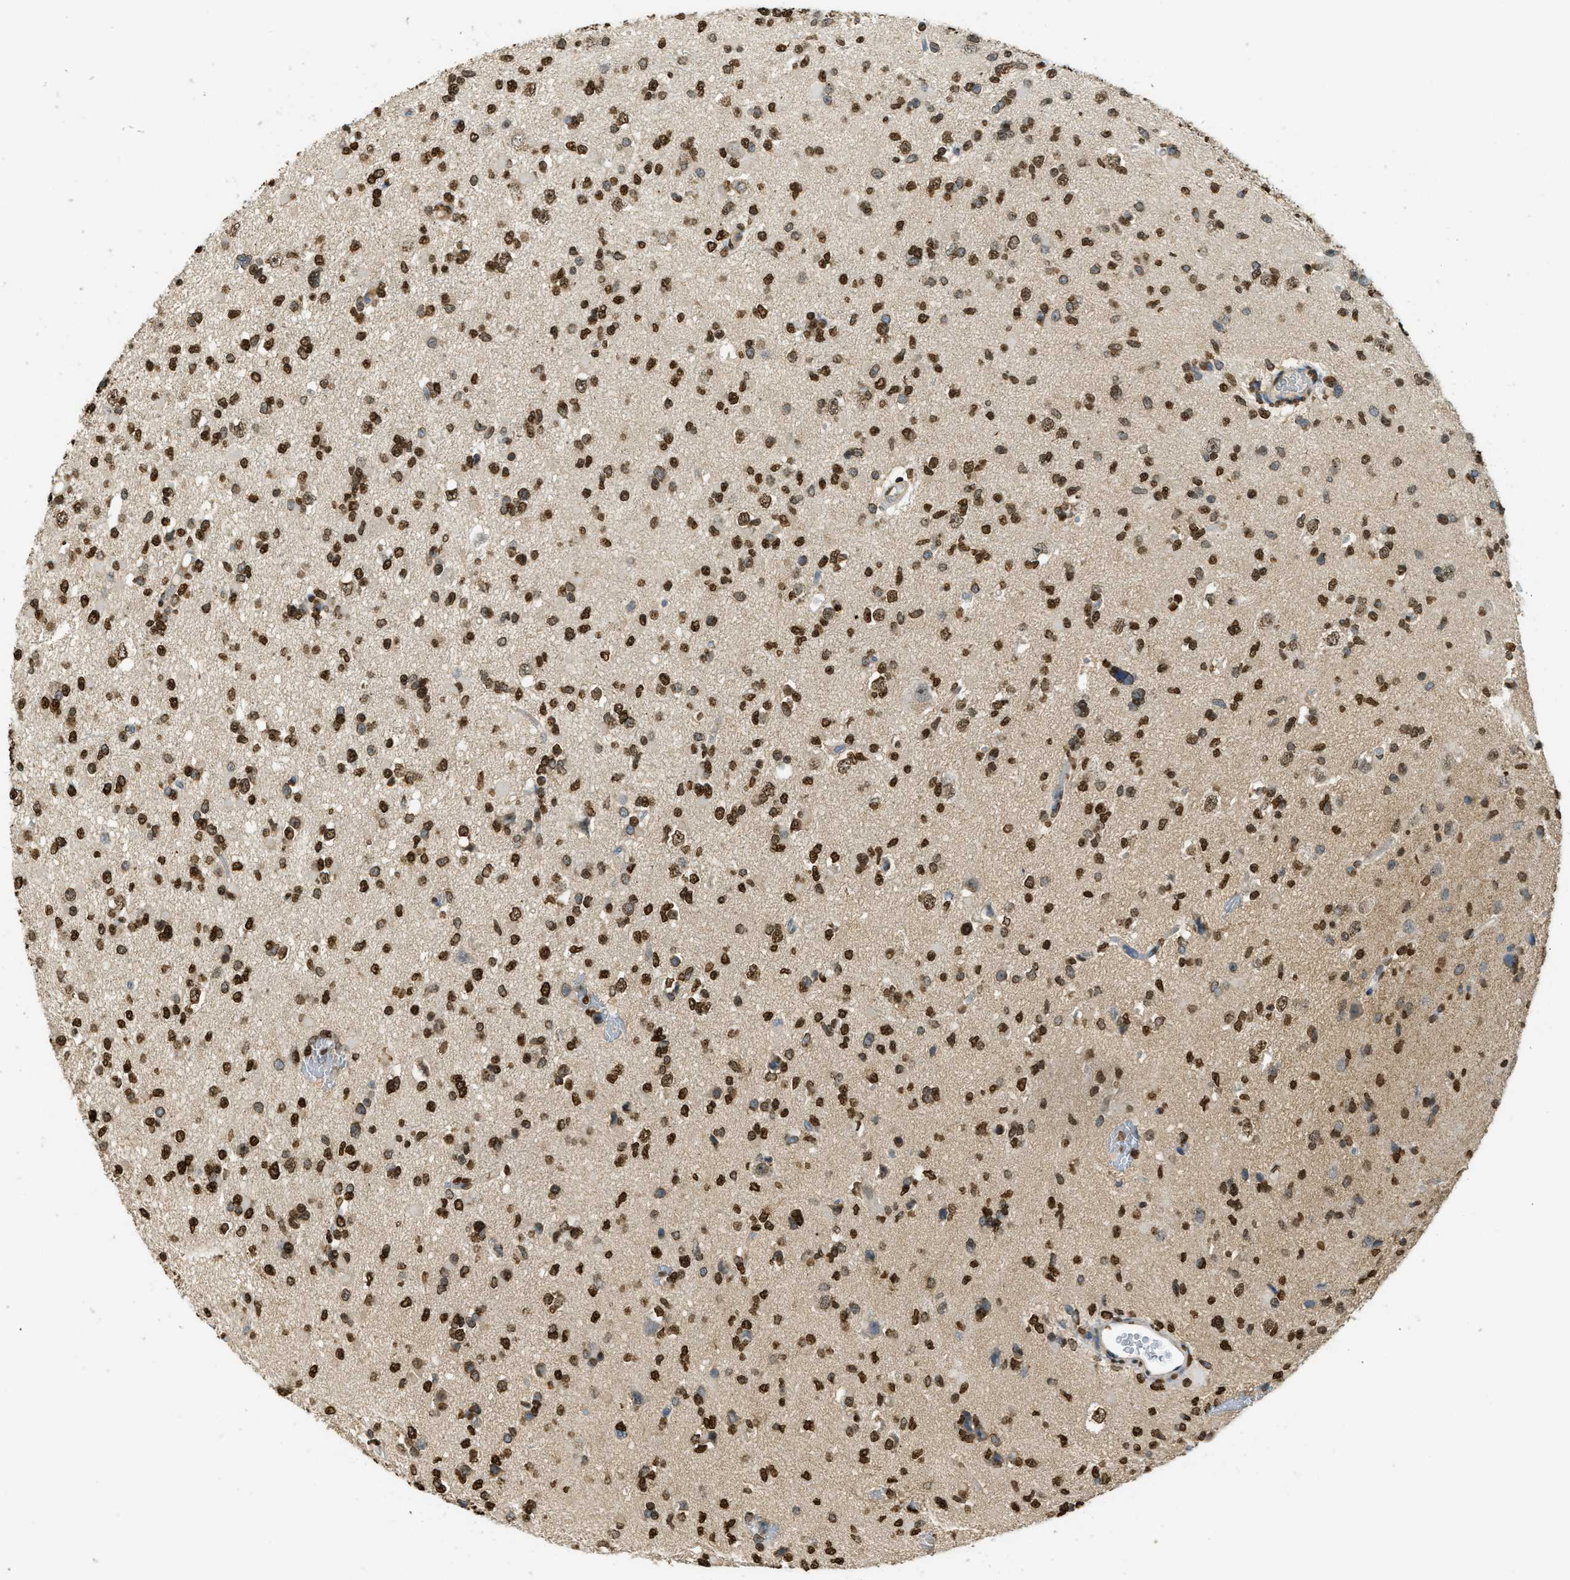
{"staining": {"intensity": "strong", "quantity": ">75%", "location": "nuclear"}, "tissue": "glioma", "cell_type": "Tumor cells", "image_type": "cancer", "snomed": [{"axis": "morphology", "description": "Glioma, malignant, Low grade"}, {"axis": "topography", "description": "Brain"}], "caption": "Protein staining reveals strong nuclear expression in approximately >75% of tumor cells in malignant glioma (low-grade). (Stains: DAB (3,3'-diaminobenzidine) in brown, nuclei in blue, Microscopy: brightfield microscopy at high magnification).", "gene": "NR5A2", "patient": {"sex": "female", "age": 22}}